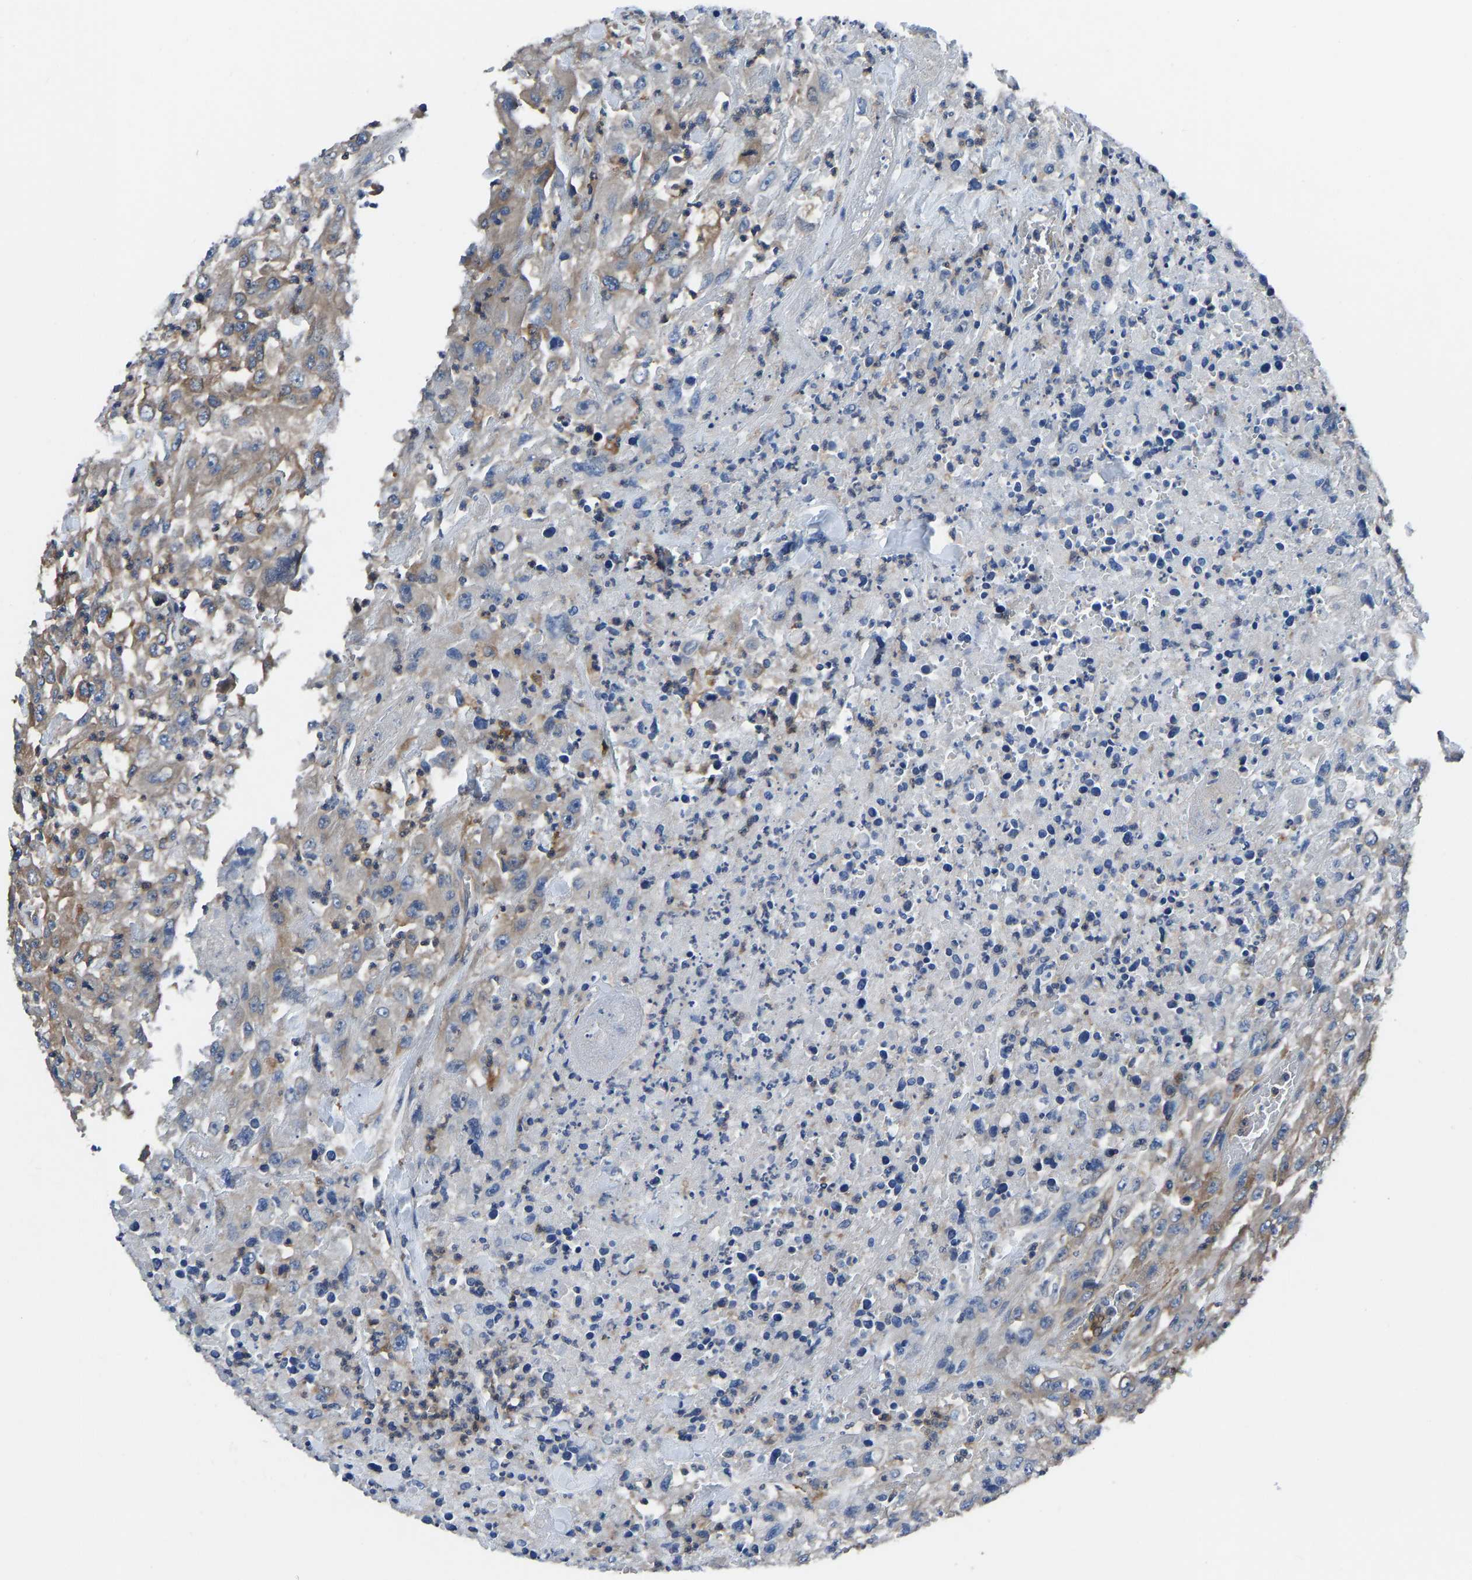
{"staining": {"intensity": "moderate", "quantity": ">75%", "location": "cytoplasmic/membranous"}, "tissue": "urothelial cancer", "cell_type": "Tumor cells", "image_type": "cancer", "snomed": [{"axis": "morphology", "description": "Urothelial carcinoma, High grade"}, {"axis": "topography", "description": "Urinary bladder"}], "caption": "About >75% of tumor cells in urothelial cancer show moderate cytoplasmic/membranous protein positivity as visualized by brown immunohistochemical staining.", "gene": "PRKAR1A", "patient": {"sex": "male", "age": 46}}